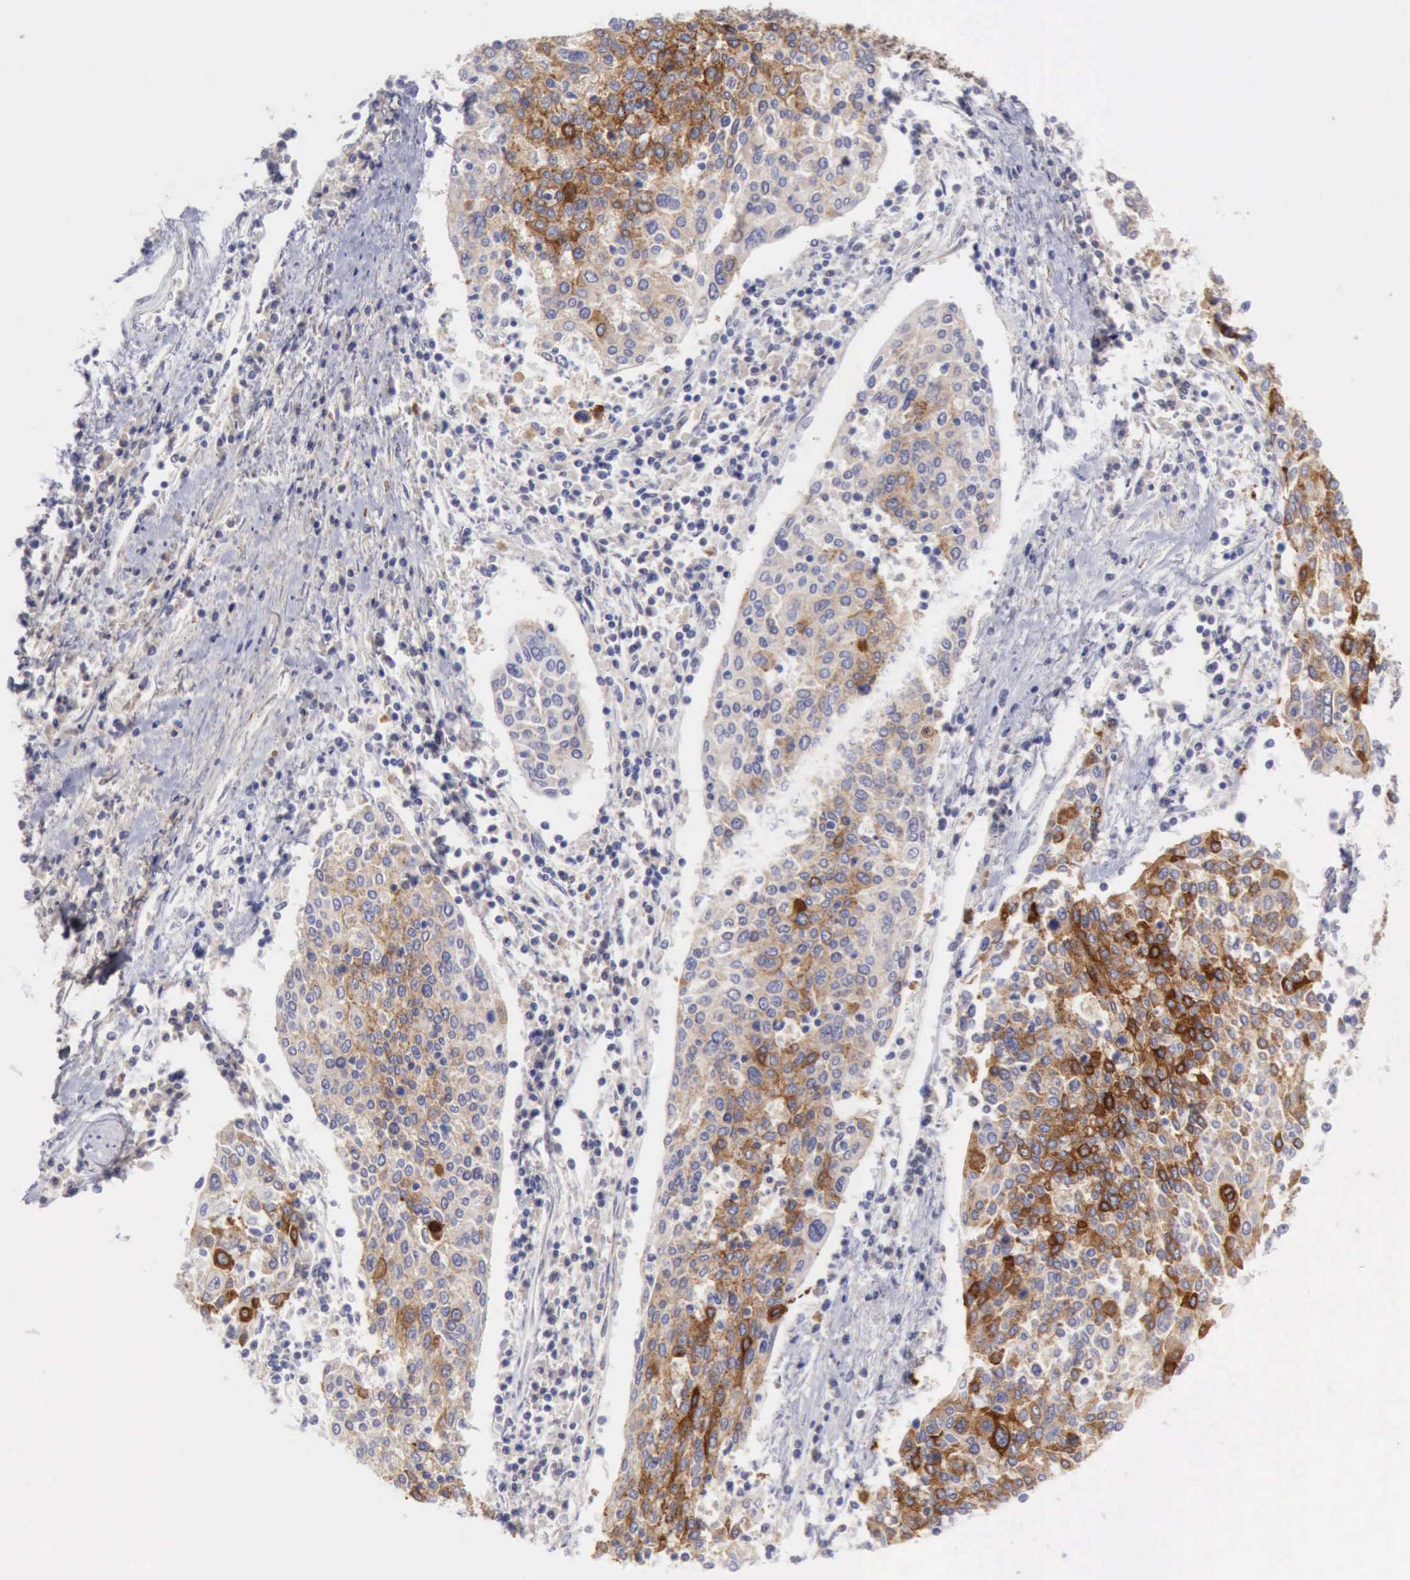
{"staining": {"intensity": "strong", "quantity": ">75%", "location": "cytoplasmic/membranous"}, "tissue": "cervical cancer", "cell_type": "Tumor cells", "image_type": "cancer", "snomed": [{"axis": "morphology", "description": "Squamous cell carcinoma, NOS"}, {"axis": "topography", "description": "Cervix"}], "caption": "The micrograph displays staining of cervical squamous cell carcinoma, revealing strong cytoplasmic/membranous protein positivity (brown color) within tumor cells. Nuclei are stained in blue.", "gene": "TFRC", "patient": {"sex": "female", "age": 40}}